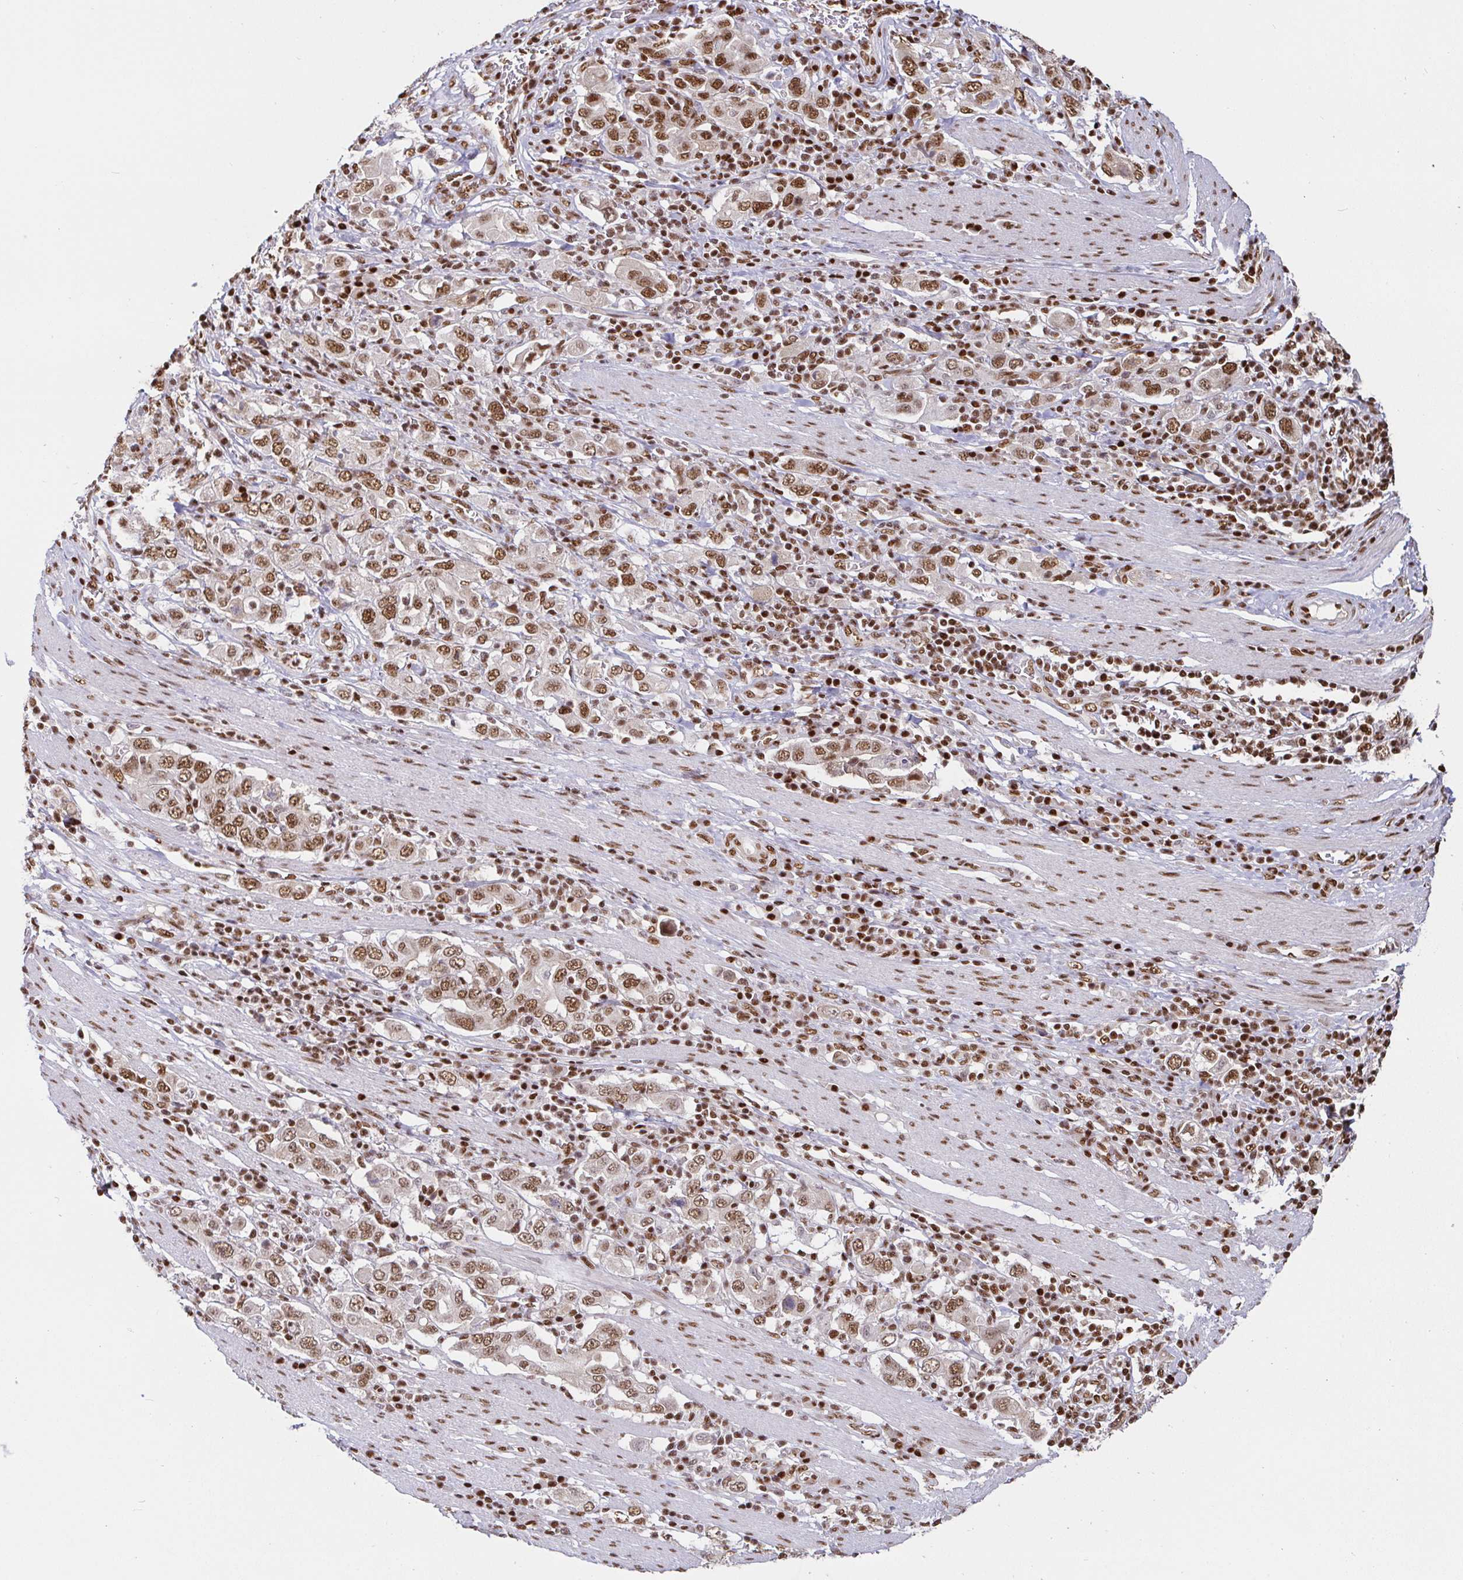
{"staining": {"intensity": "moderate", "quantity": ">75%", "location": "nuclear"}, "tissue": "stomach cancer", "cell_type": "Tumor cells", "image_type": "cancer", "snomed": [{"axis": "morphology", "description": "Adenocarcinoma, NOS"}, {"axis": "topography", "description": "Stomach, upper"}, {"axis": "topography", "description": "Stomach"}], "caption": "A photomicrograph showing moderate nuclear positivity in approximately >75% of tumor cells in stomach cancer, as visualized by brown immunohistochemical staining.", "gene": "SP3", "patient": {"sex": "male", "age": 62}}